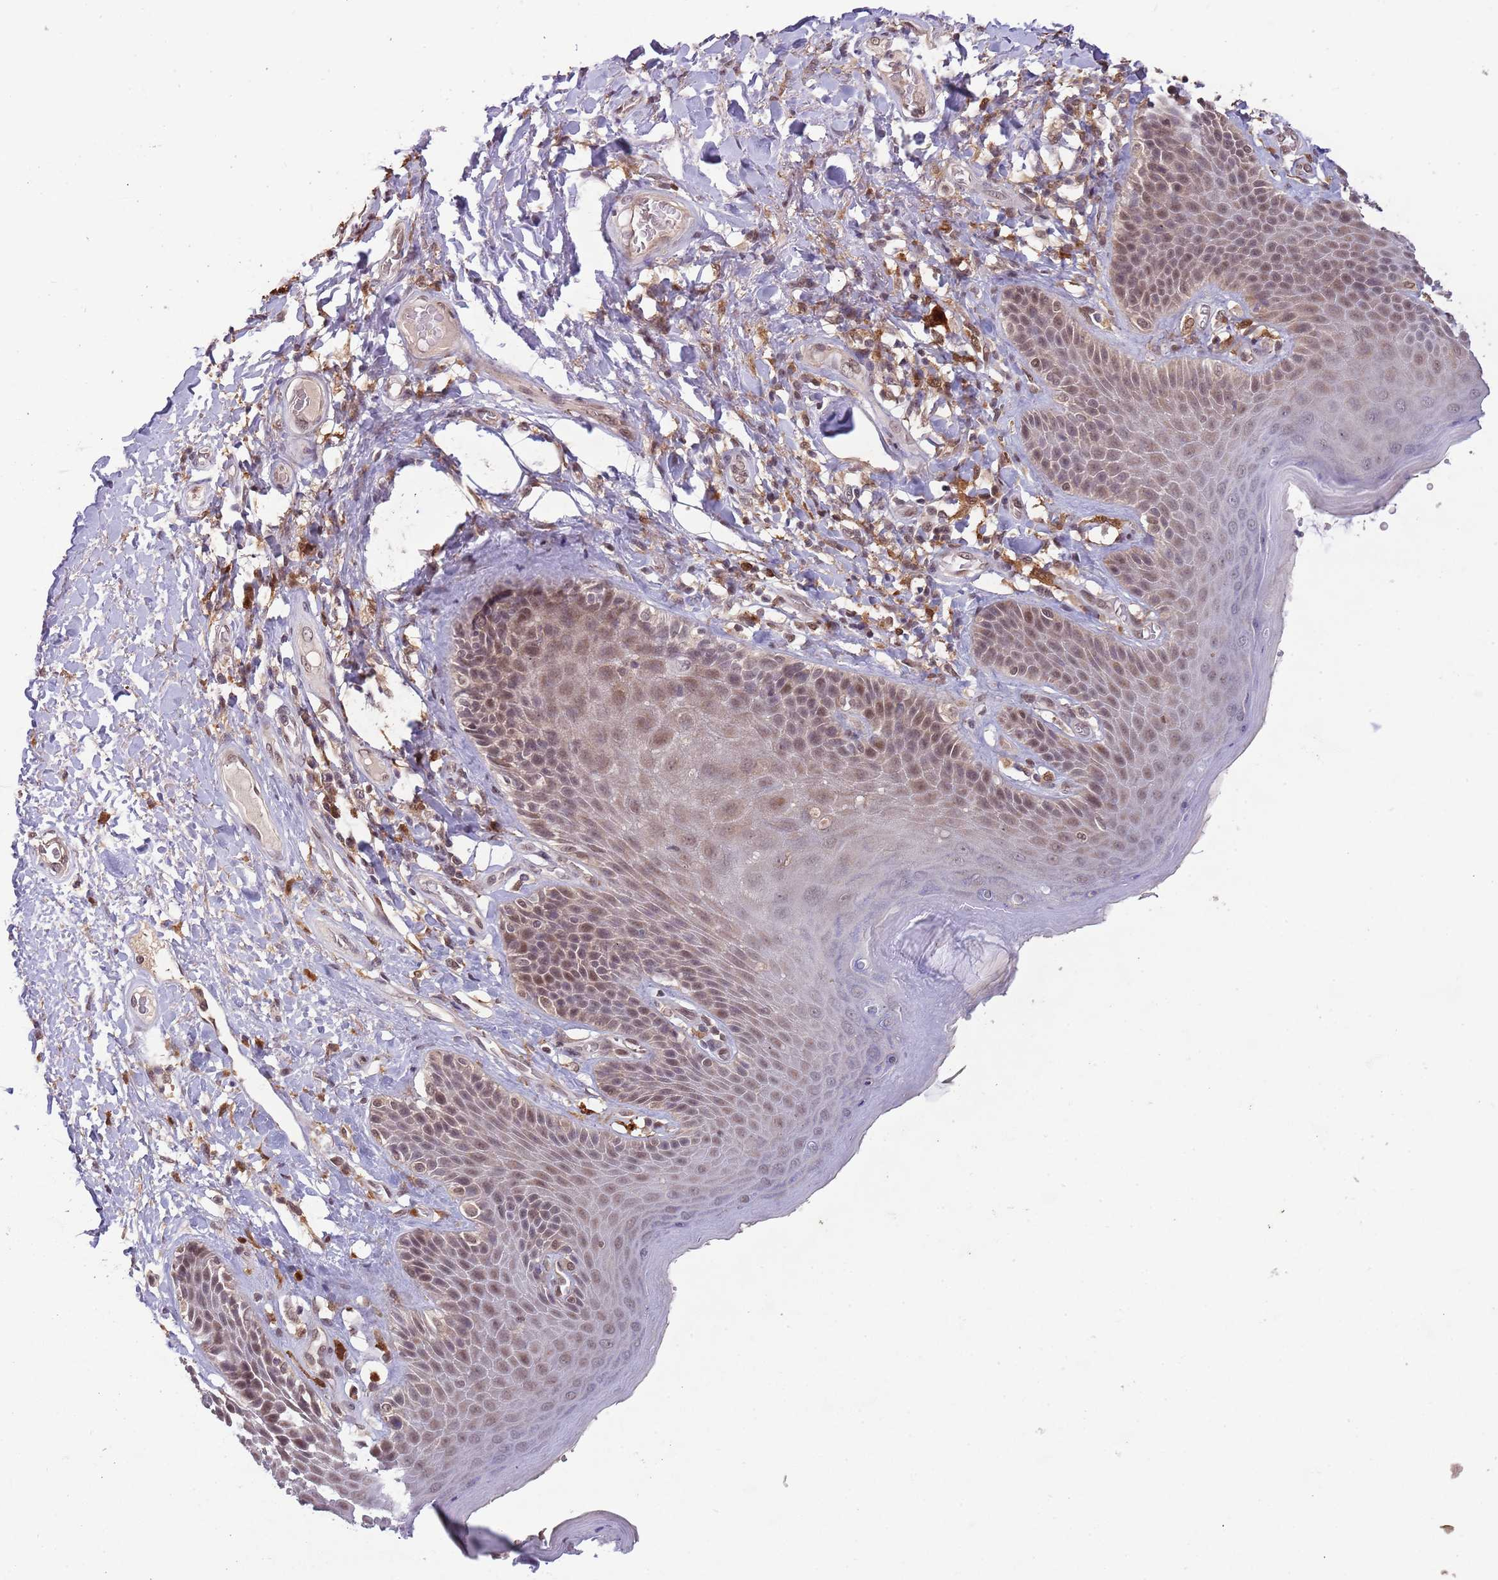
{"staining": {"intensity": "weak", "quantity": ">75%", "location": "cytoplasmic/membranous,nuclear"}, "tissue": "skin", "cell_type": "Epidermal cells", "image_type": "normal", "snomed": [{"axis": "morphology", "description": "Normal tissue, NOS"}, {"axis": "topography", "description": "Anal"}], "caption": "This image displays immunohistochemistry (IHC) staining of unremarkable human skin, with low weak cytoplasmic/membranous,nuclear positivity in about >75% of epidermal cells.", "gene": "ZNF639", "patient": {"sex": "female", "age": 89}}